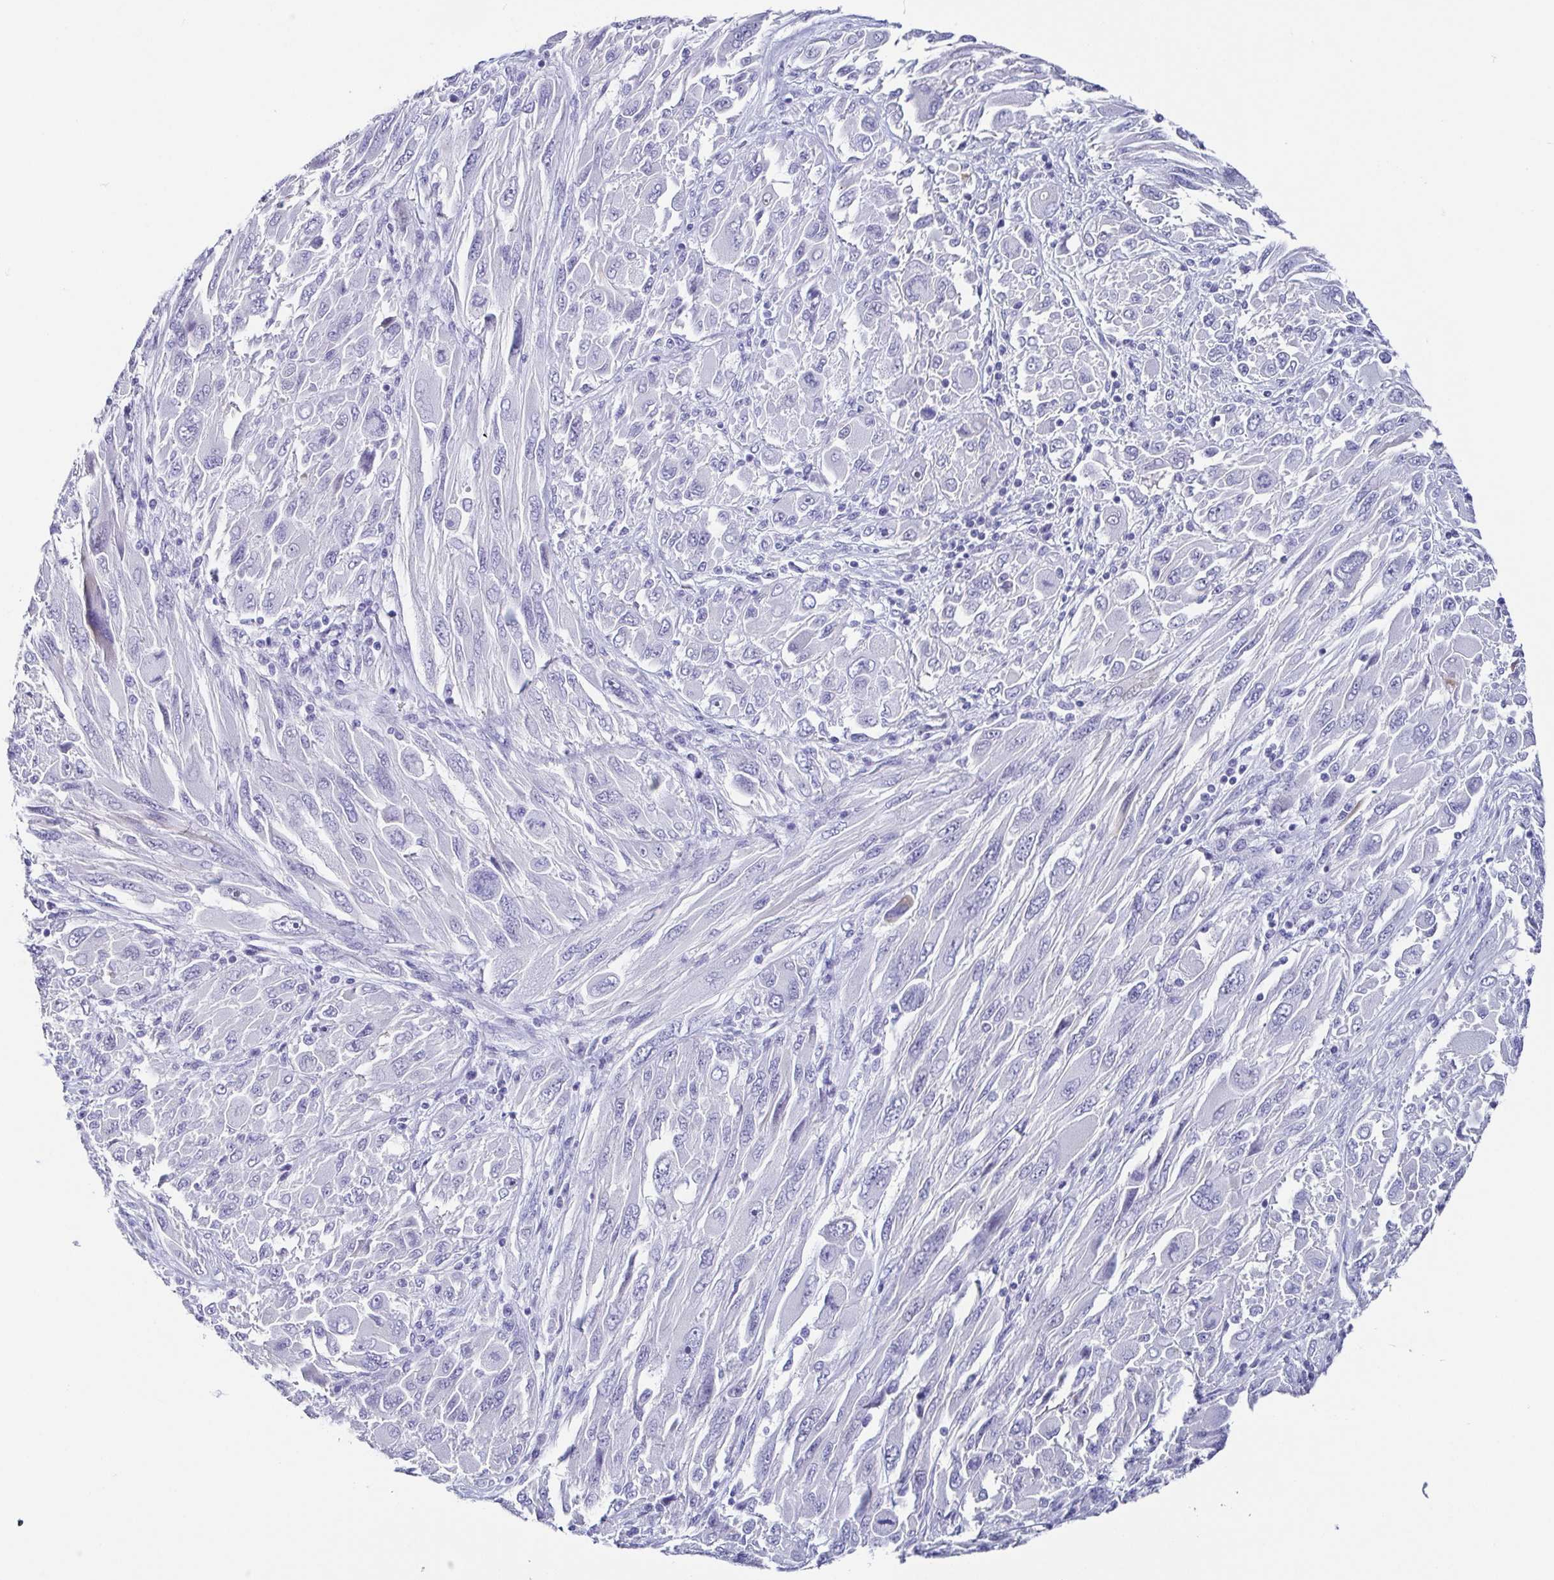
{"staining": {"intensity": "negative", "quantity": "none", "location": "none"}, "tissue": "melanoma", "cell_type": "Tumor cells", "image_type": "cancer", "snomed": [{"axis": "morphology", "description": "Malignant melanoma, NOS"}, {"axis": "topography", "description": "Skin"}], "caption": "The photomicrograph displays no staining of tumor cells in melanoma.", "gene": "TNNT2", "patient": {"sex": "female", "age": 91}}